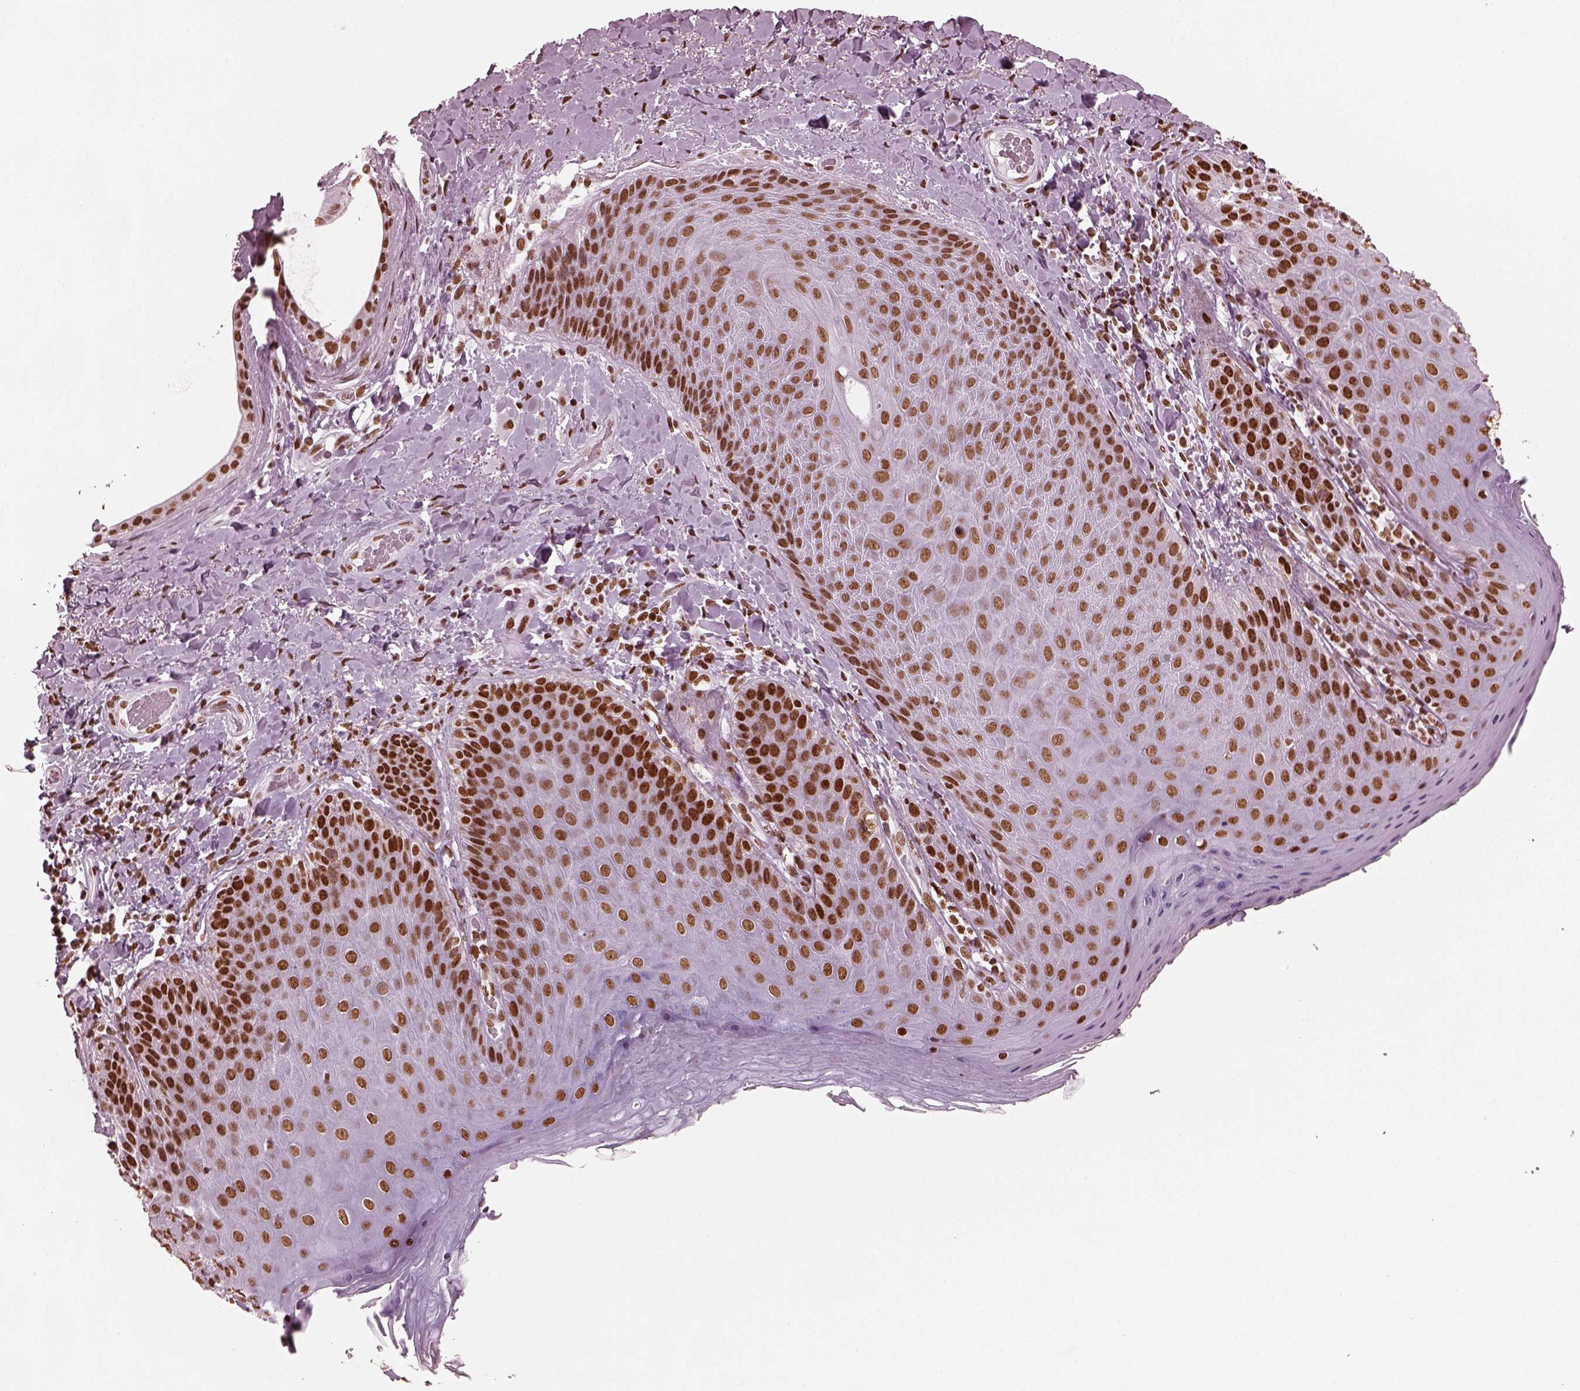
{"staining": {"intensity": "moderate", "quantity": ">75%", "location": "nuclear"}, "tissue": "skin", "cell_type": "Epidermal cells", "image_type": "normal", "snomed": [{"axis": "morphology", "description": "Normal tissue, NOS"}, {"axis": "topography", "description": "Anal"}], "caption": "Immunohistochemistry (IHC) image of unremarkable skin: human skin stained using IHC displays medium levels of moderate protein expression localized specifically in the nuclear of epidermal cells, appearing as a nuclear brown color.", "gene": "CBFA2T3", "patient": {"sex": "male", "age": 53}}